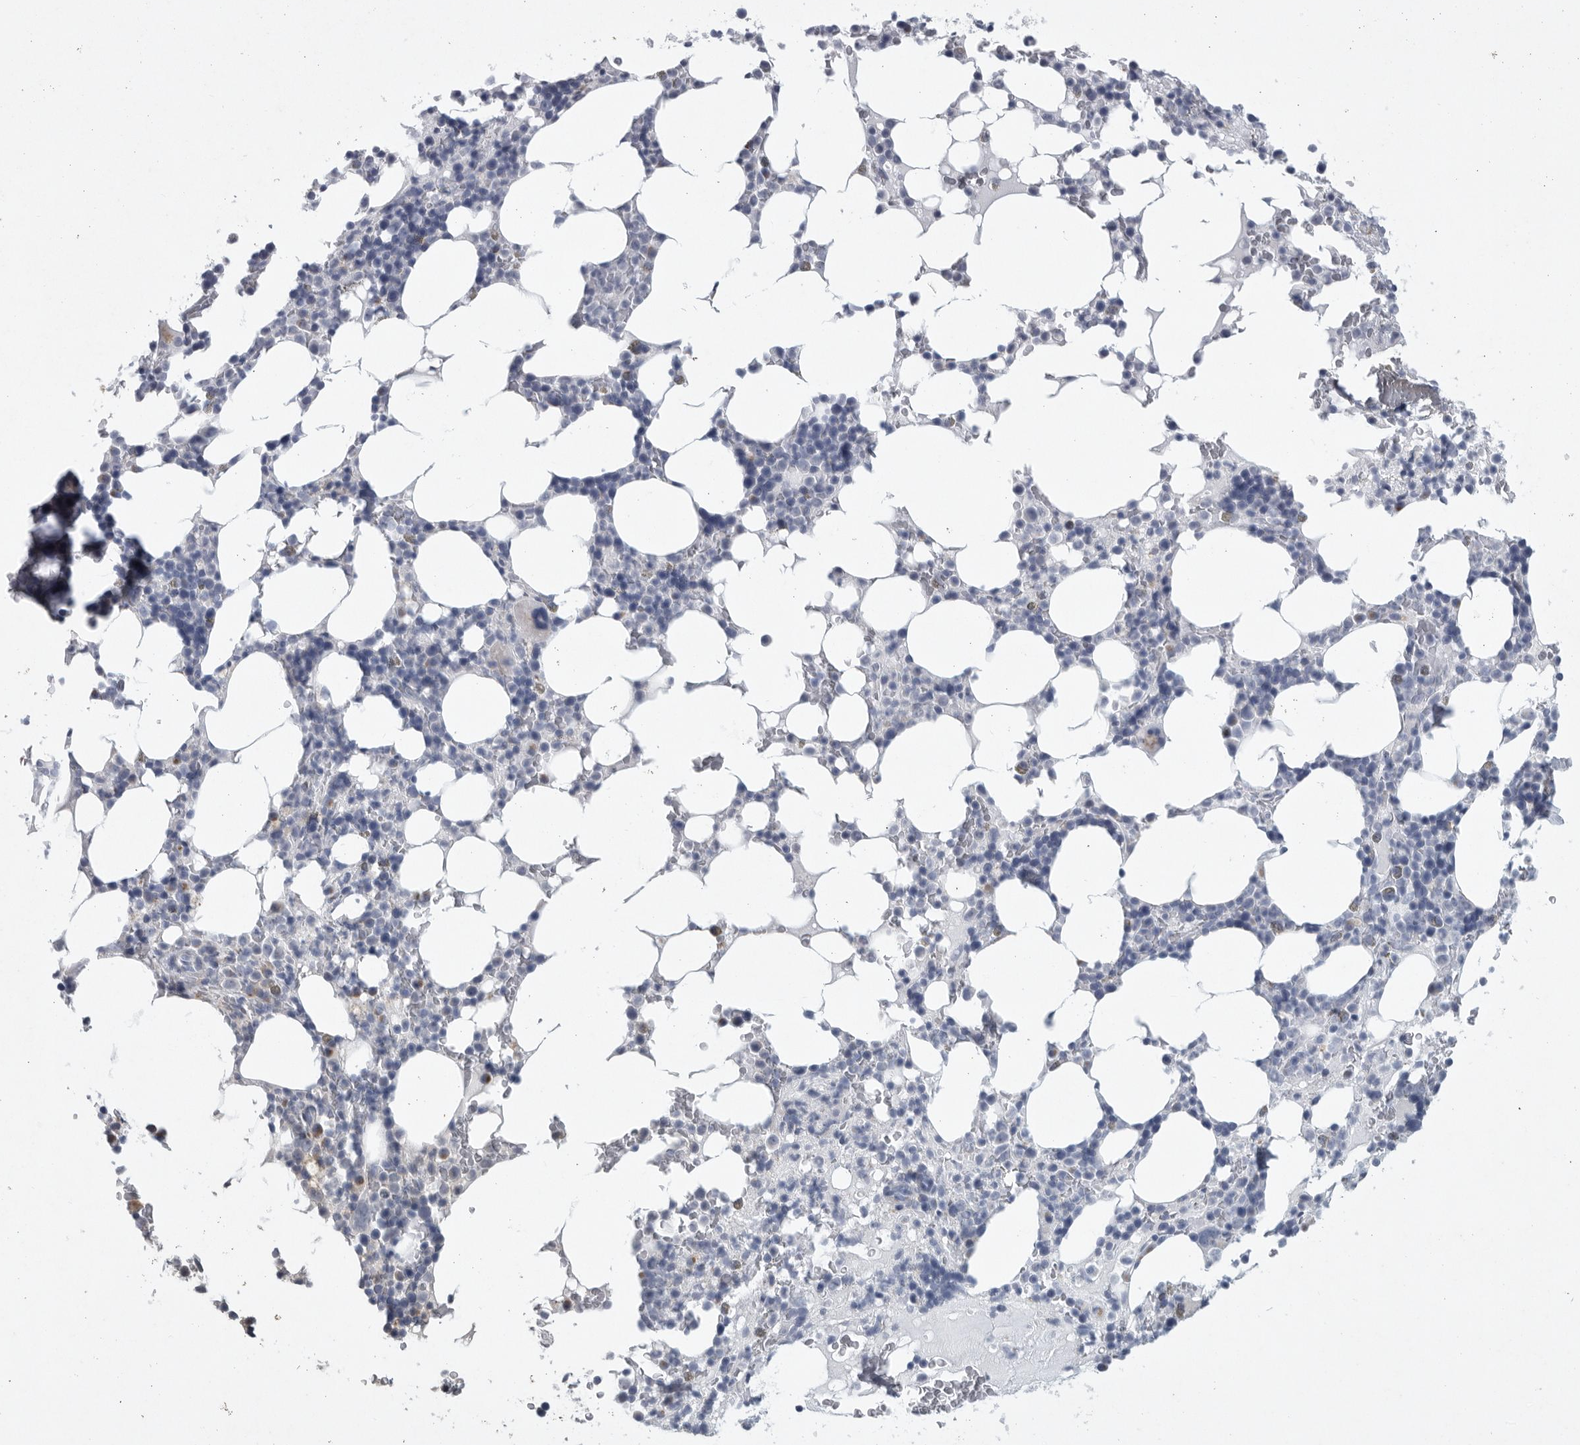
{"staining": {"intensity": "negative", "quantity": "none", "location": "none"}, "tissue": "bone marrow", "cell_type": "Hematopoietic cells", "image_type": "normal", "snomed": [{"axis": "morphology", "description": "Normal tissue, NOS"}, {"axis": "topography", "description": "Bone marrow"}], "caption": "A micrograph of human bone marrow is negative for staining in hematopoietic cells. (IHC, brightfield microscopy, high magnification).", "gene": "MAN2A1", "patient": {"sex": "male", "age": 58}}